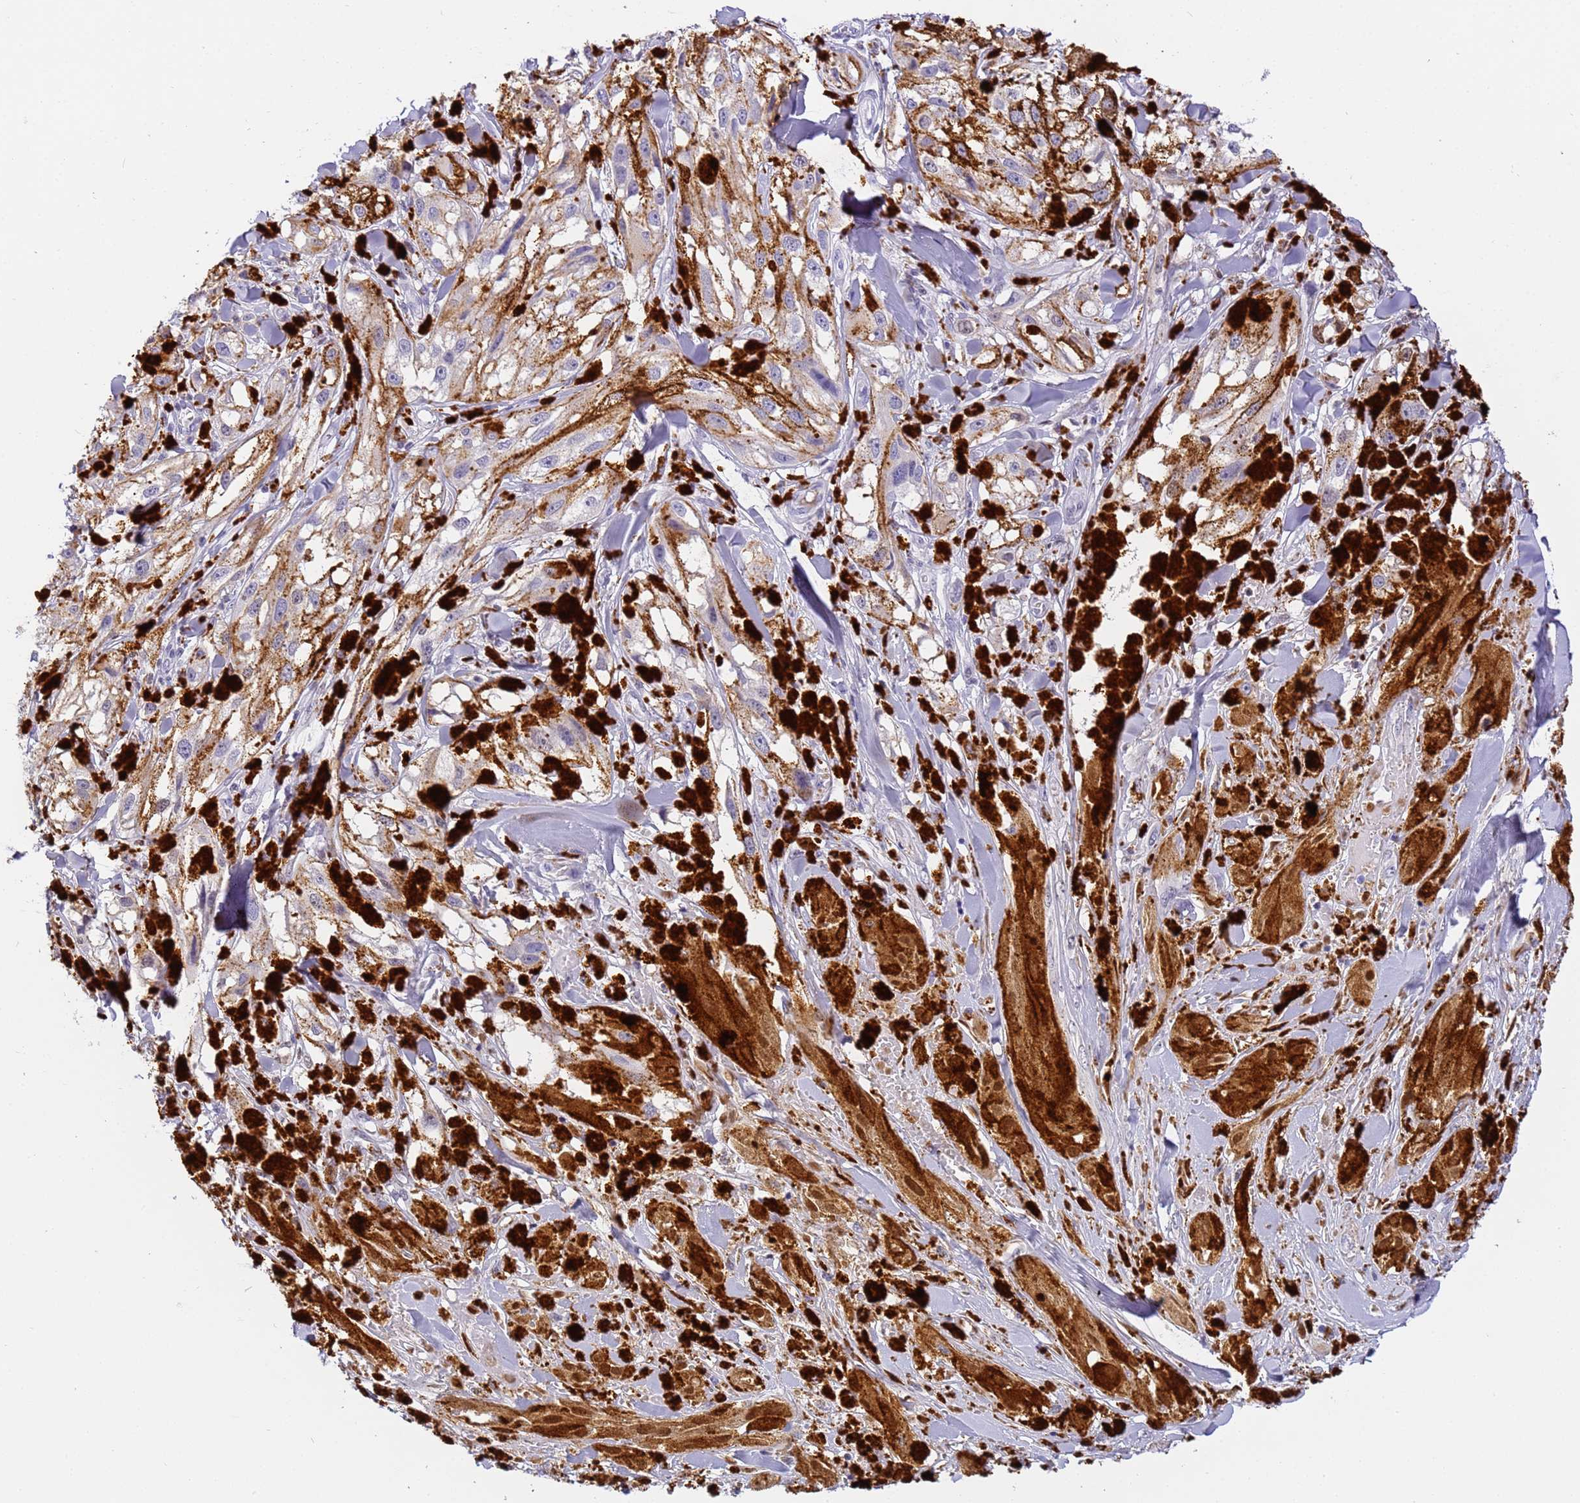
{"staining": {"intensity": "negative", "quantity": "none", "location": "none"}, "tissue": "melanoma", "cell_type": "Tumor cells", "image_type": "cancer", "snomed": [{"axis": "morphology", "description": "Malignant melanoma, NOS"}, {"axis": "topography", "description": "Skin"}], "caption": "IHC of malignant melanoma displays no positivity in tumor cells. The staining was performed using DAB (3,3'-diaminobenzidine) to visualize the protein expression in brown, while the nuclei were stained in blue with hematoxylin (Magnification: 20x).", "gene": "CFHR2", "patient": {"sex": "male", "age": 88}}